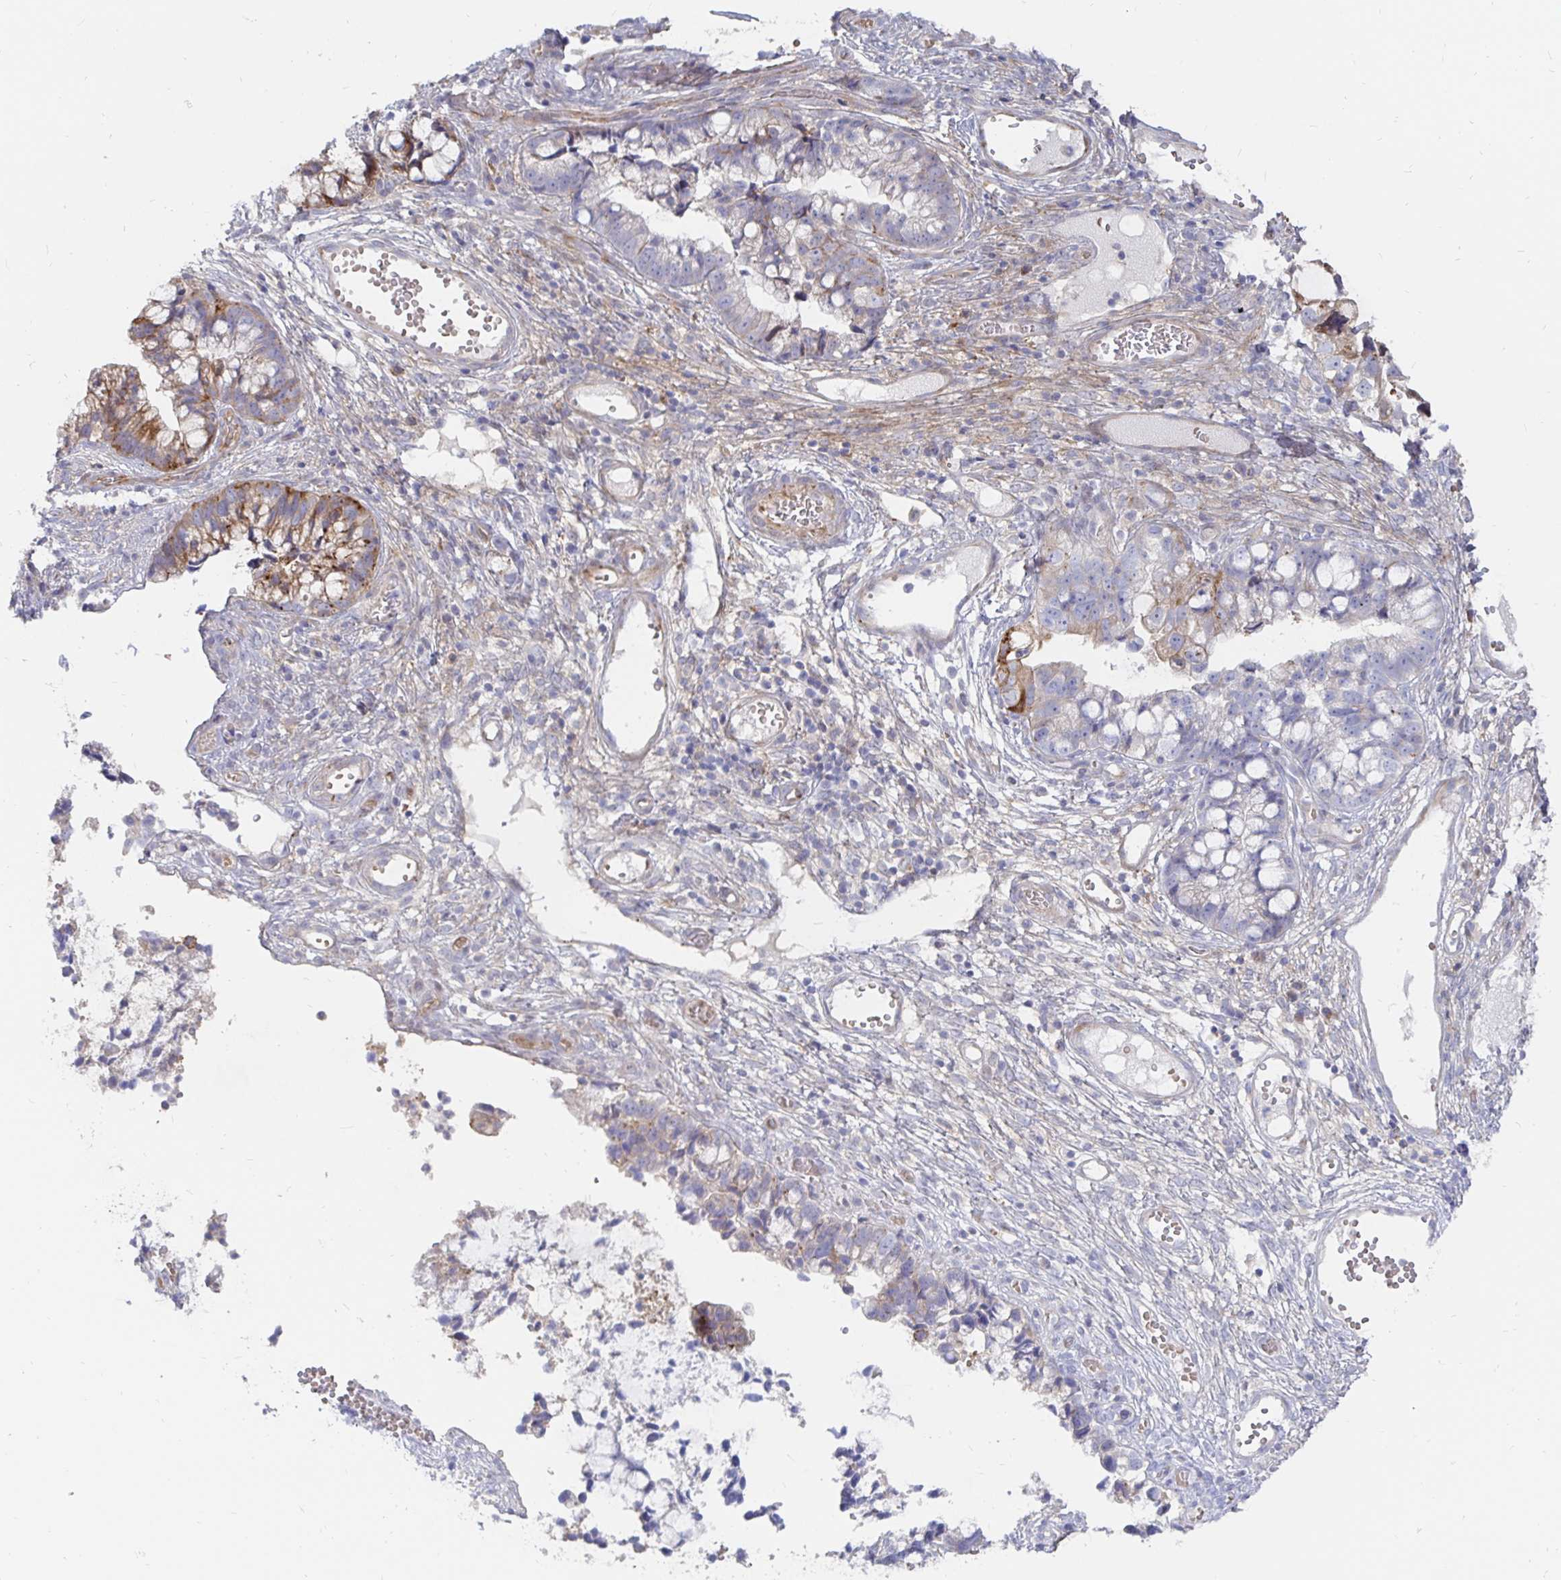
{"staining": {"intensity": "moderate", "quantity": "<25%", "location": "cytoplasmic/membranous"}, "tissue": "cervical cancer", "cell_type": "Tumor cells", "image_type": "cancer", "snomed": [{"axis": "morphology", "description": "Adenocarcinoma, NOS"}, {"axis": "topography", "description": "Cervix"}], "caption": "This image shows immunohistochemistry (IHC) staining of cervical cancer, with low moderate cytoplasmic/membranous staining in approximately <25% of tumor cells.", "gene": "KCTD19", "patient": {"sex": "female", "age": 44}}